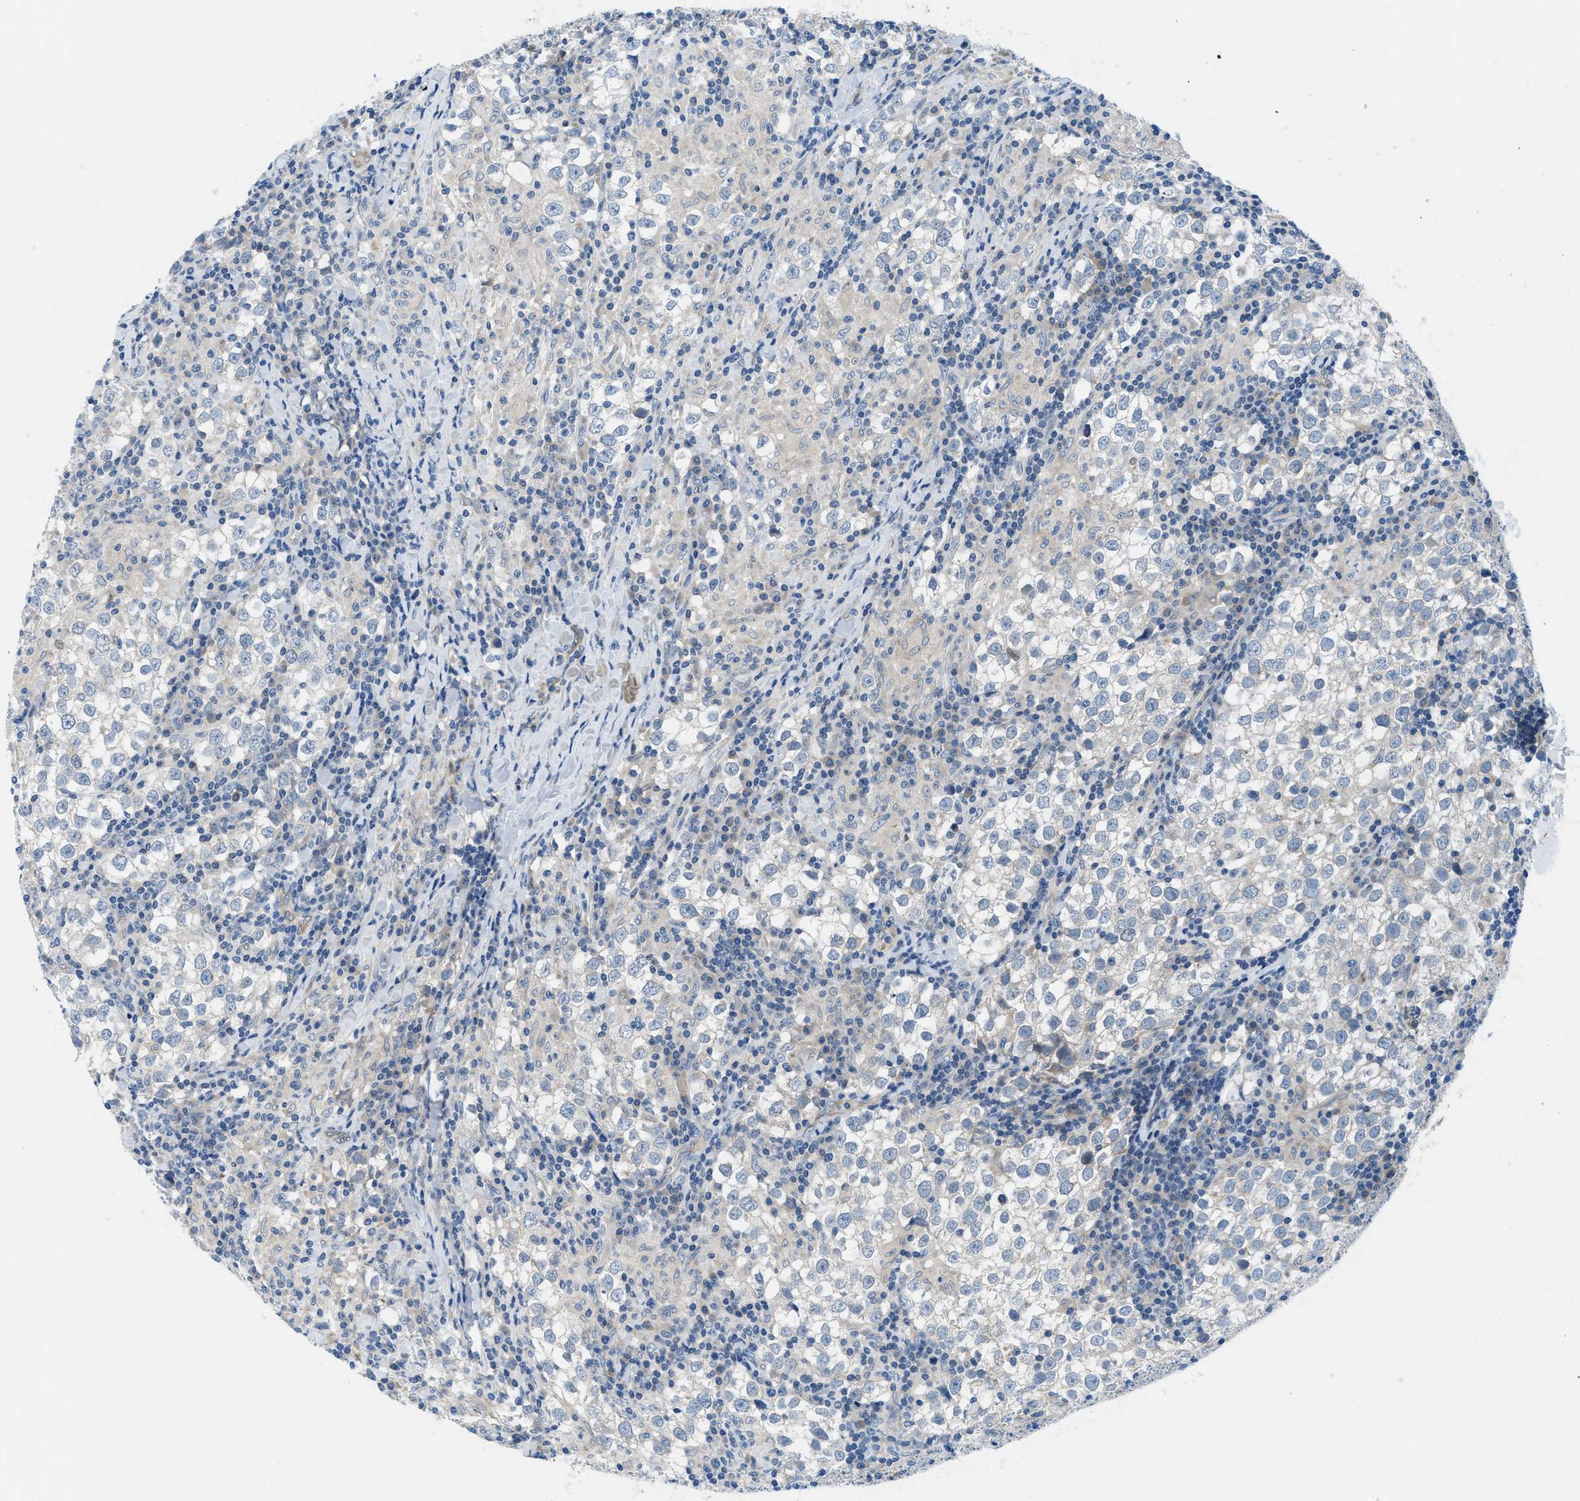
{"staining": {"intensity": "negative", "quantity": "none", "location": "none"}, "tissue": "testis cancer", "cell_type": "Tumor cells", "image_type": "cancer", "snomed": [{"axis": "morphology", "description": "Seminoma, NOS"}, {"axis": "morphology", "description": "Carcinoma, Embryonal, NOS"}, {"axis": "topography", "description": "Testis"}], "caption": "Immunohistochemistry photomicrograph of neoplastic tissue: human testis cancer (seminoma) stained with DAB reveals no significant protein staining in tumor cells.", "gene": "PGR", "patient": {"sex": "male", "age": 36}}